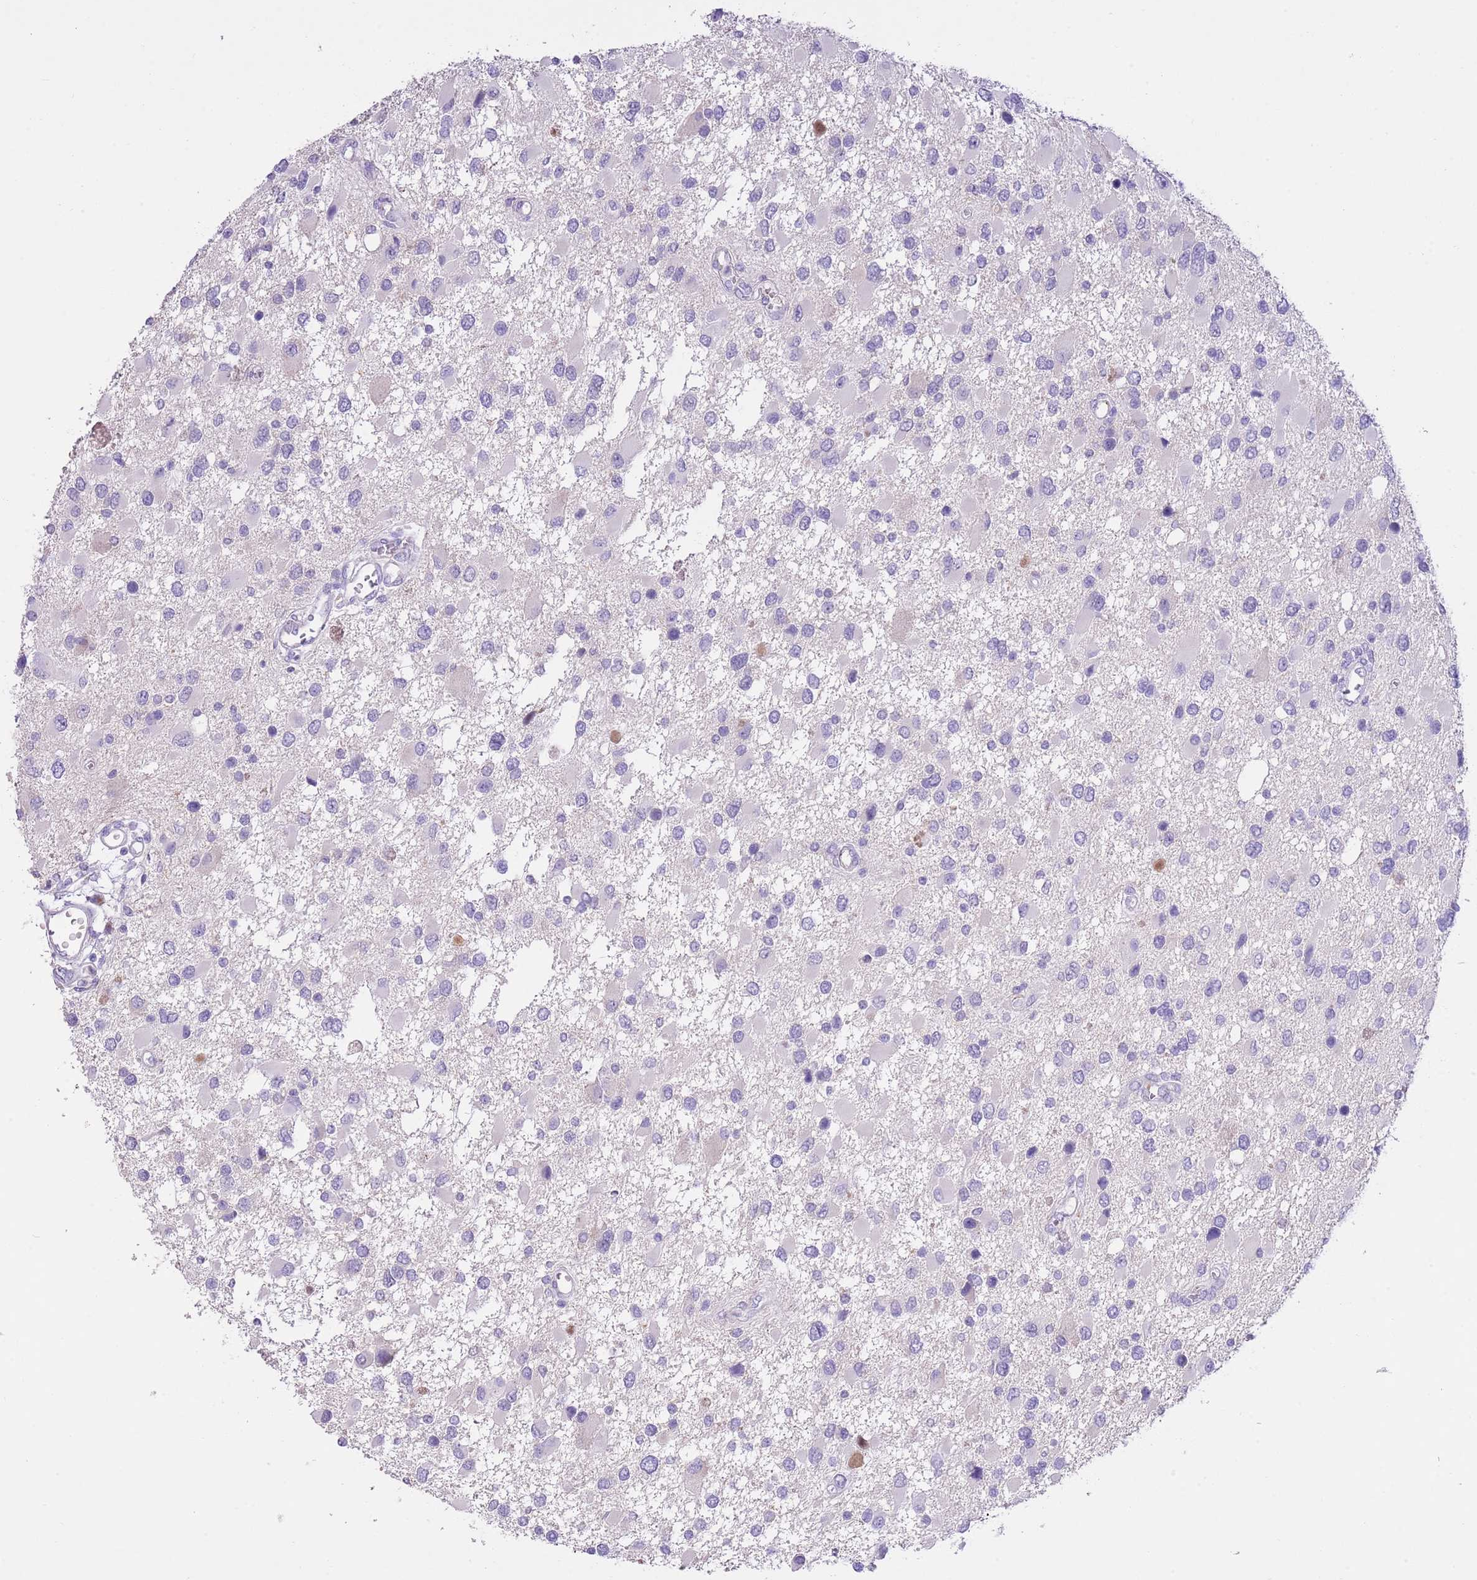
{"staining": {"intensity": "negative", "quantity": "none", "location": "none"}, "tissue": "glioma", "cell_type": "Tumor cells", "image_type": "cancer", "snomed": [{"axis": "morphology", "description": "Glioma, malignant, High grade"}, {"axis": "topography", "description": "Brain"}], "caption": "High magnification brightfield microscopy of glioma stained with DAB (brown) and counterstained with hematoxylin (blue): tumor cells show no significant expression. (DAB immunohistochemistry visualized using brightfield microscopy, high magnification).", "gene": "CLEC2A", "patient": {"sex": "male", "age": 53}}